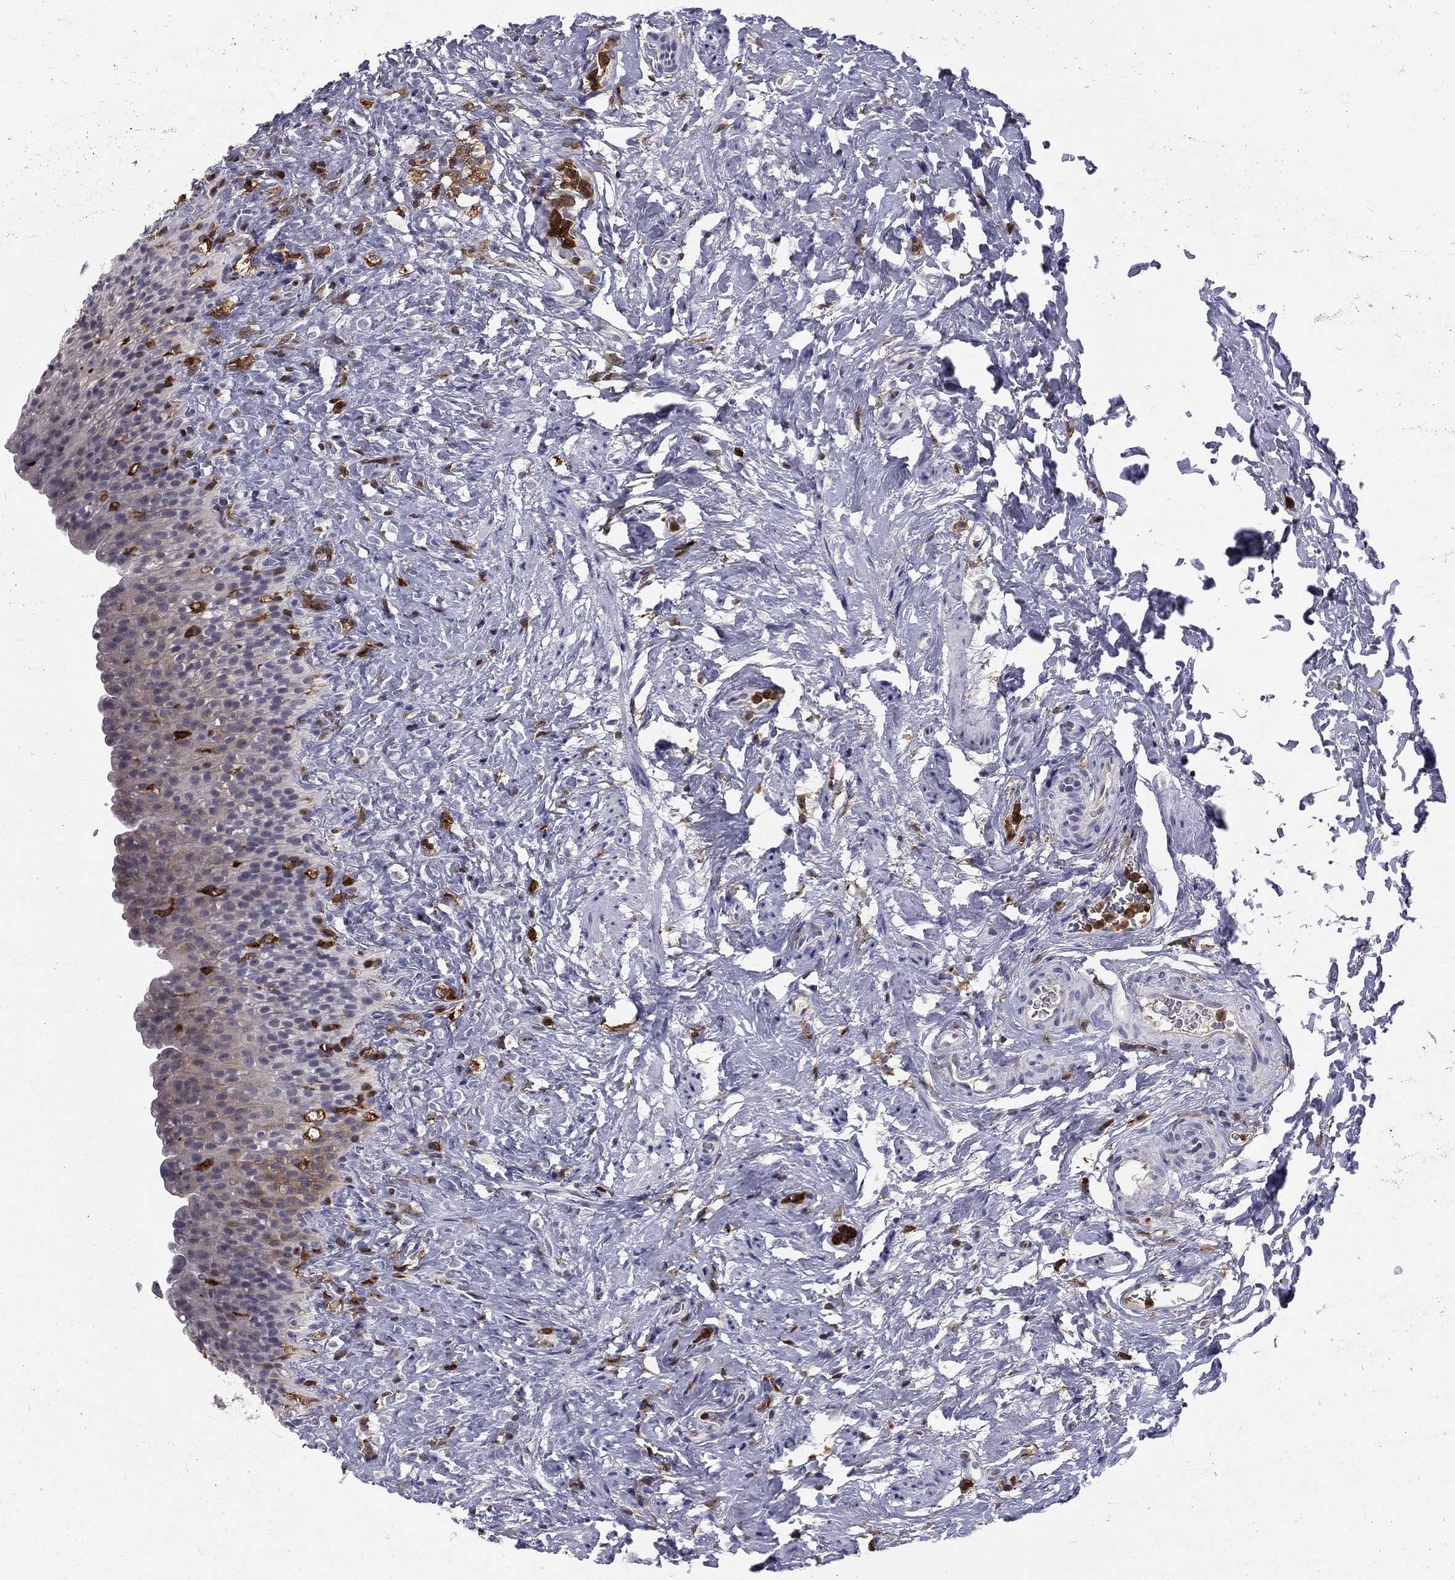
{"staining": {"intensity": "weak", "quantity": "25%-75%", "location": "cytoplasmic/membranous"}, "tissue": "urinary bladder", "cell_type": "Urothelial cells", "image_type": "normal", "snomed": [{"axis": "morphology", "description": "Normal tissue, NOS"}, {"axis": "topography", "description": "Urinary bladder"}], "caption": "This photomicrograph exhibits immunohistochemistry (IHC) staining of normal urinary bladder, with low weak cytoplasmic/membranous expression in approximately 25%-75% of urothelial cells.", "gene": "PLCB2", "patient": {"sex": "male", "age": 76}}